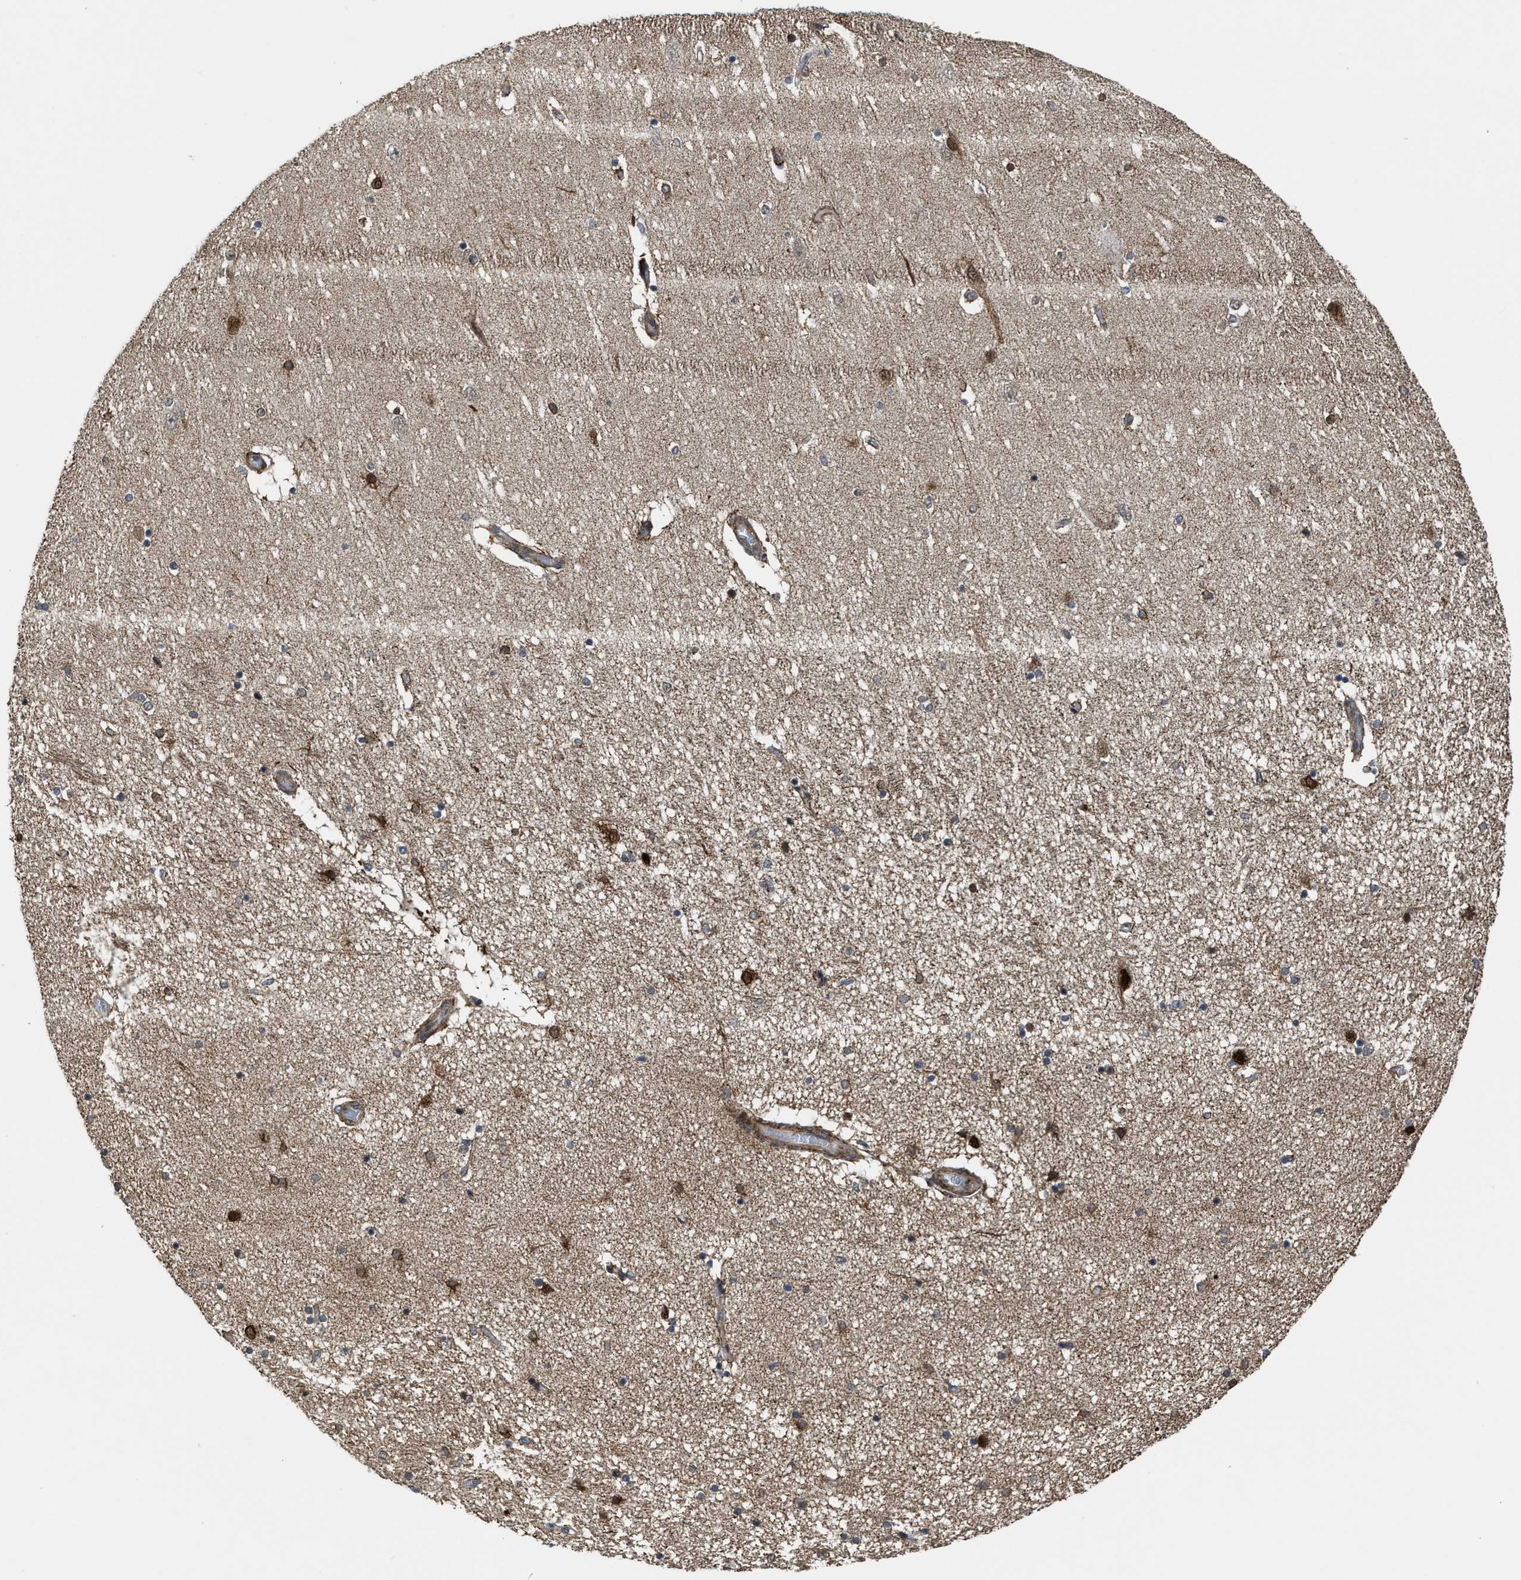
{"staining": {"intensity": "weak", "quantity": "25%-75%", "location": "cytoplasmic/membranous"}, "tissue": "hippocampus", "cell_type": "Glial cells", "image_type": "normal", "snomed": [{"axis": "morphology", "description": "Normal tissue, NOS"}, {"axis": "topography", "description": "Hippocampus"}], "caption": "Brown immunohistochemical staining in unremarkable human hippocampus demonstrates weak cytoplasmic/membranous expression in approximately 25%-75% of glial cells. The protein of interest is shown in brown color, while the nuclei are stained blue.", "gene": "ZNF250", "patient": {"sex": "female", "age": 54}}